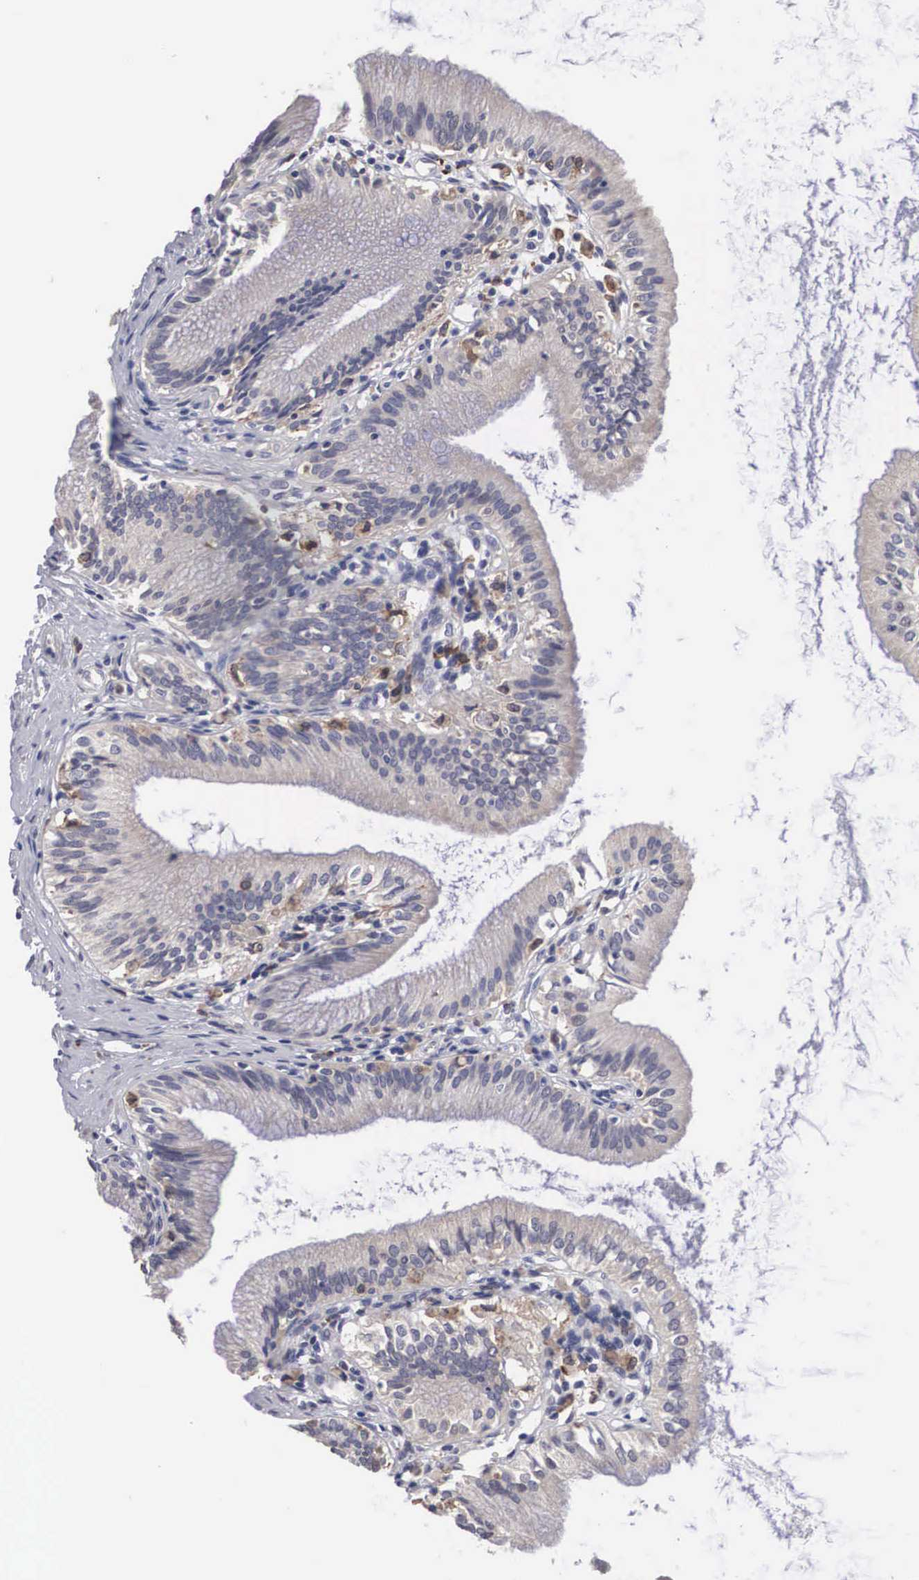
{"staining": {"intensity": "weak", "quantity": "25%-75%", "location": "cytoplasmic/membranous"}, "tissue": "gallbladder", "cell_type": "Glandular cells", "image_type": "normal", "snomed": [{"axis": "morphology", "description": "Normal tissue, NOS"}, {"axis": "topography", "description": "Gallbladder"}], "caption": "Glandular cells display weak cytoplasmic/membranous staining in approximately 25%-75% of cells in normal gallbladder. The protein of interest is shown in brown color, while the nuclei are stained blue.", "gene": "HMOX1", "patient": {"sex": "male", "age": 58}}